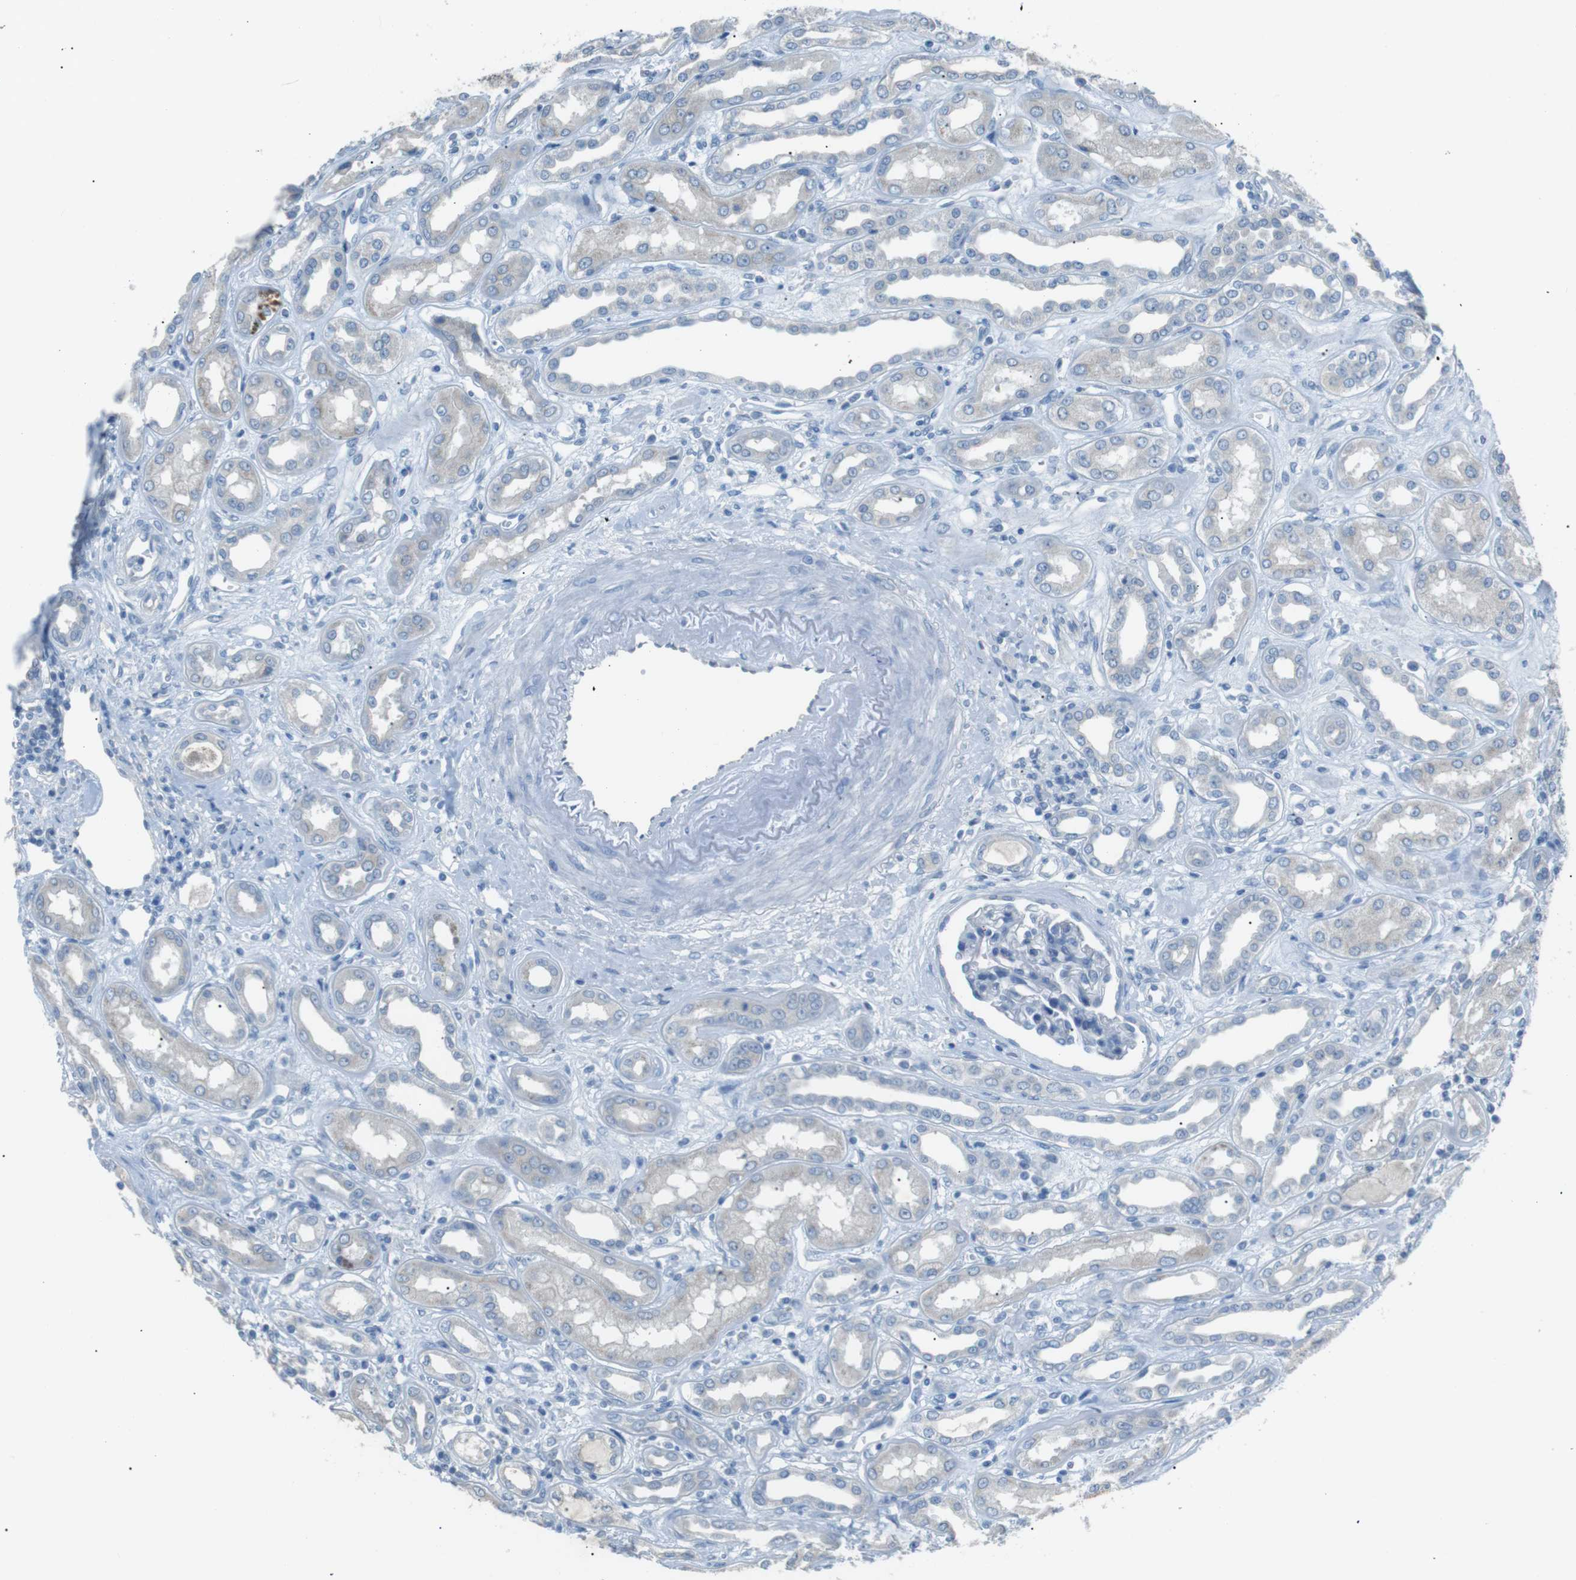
{"staining": {"intensity": "negative", "quantity": "none", "location": "none"}, "tissue": "kidney", "cell_type": "Cells in glomeruli", "image_type": "normal", "snomed": [{"axis": "morphology", "description": "Normal tissue, NOS"}, {"axis": "topography", "description": "Kidney"}], "caption": "IHC of unremarkable kidney exhibits no positivity in cells in glomeruli.", "gene": "CDH26", "patient": {"sex": "male", "age": 59}}